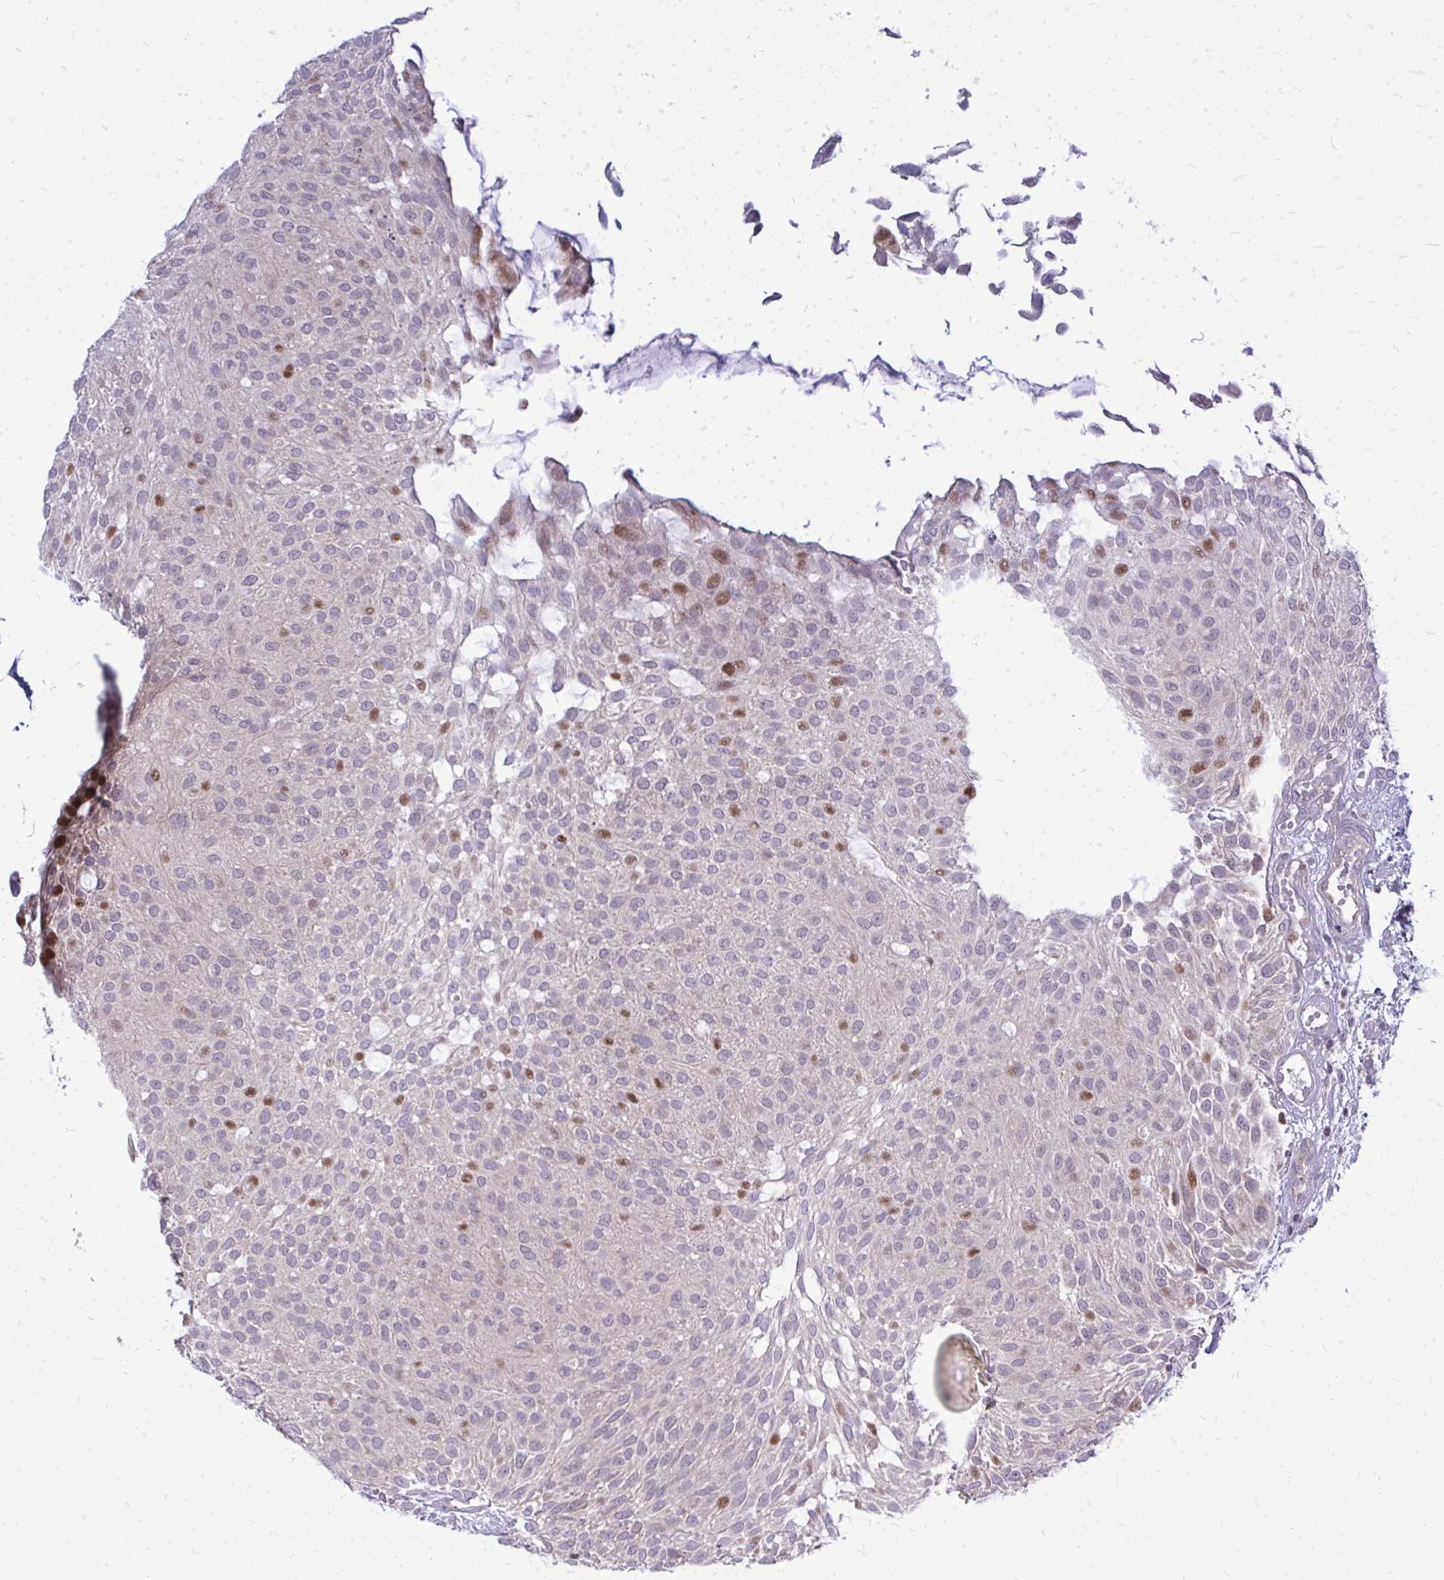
{"staining": {"intensity": "moderate", "quantity": "<25%", "location": "nuclear"}, "tissue": "urothelial cancer", "cell_type": "Tumor cells", "image_type": "cancer", "snomed": [{"axis": "morphology", "description": "Urothelial carcinoma, NOS"}, {"axis": "topography", "description": "Urinary bladder"}], "caption": "Immunohistochemical staining of human transitional cell carcinoma displays moderate nuclear protein positivity in about <25% of tumor cells. The staining was performed using DAB (3,3'-diaminobenzidine) to visualize the protein expression in brown, while the nuclei were stained in blue with hematoxylin (Magnification: 20x).", "gene": "OR8D1", "patient": {"sex": "male", "age": 84}}